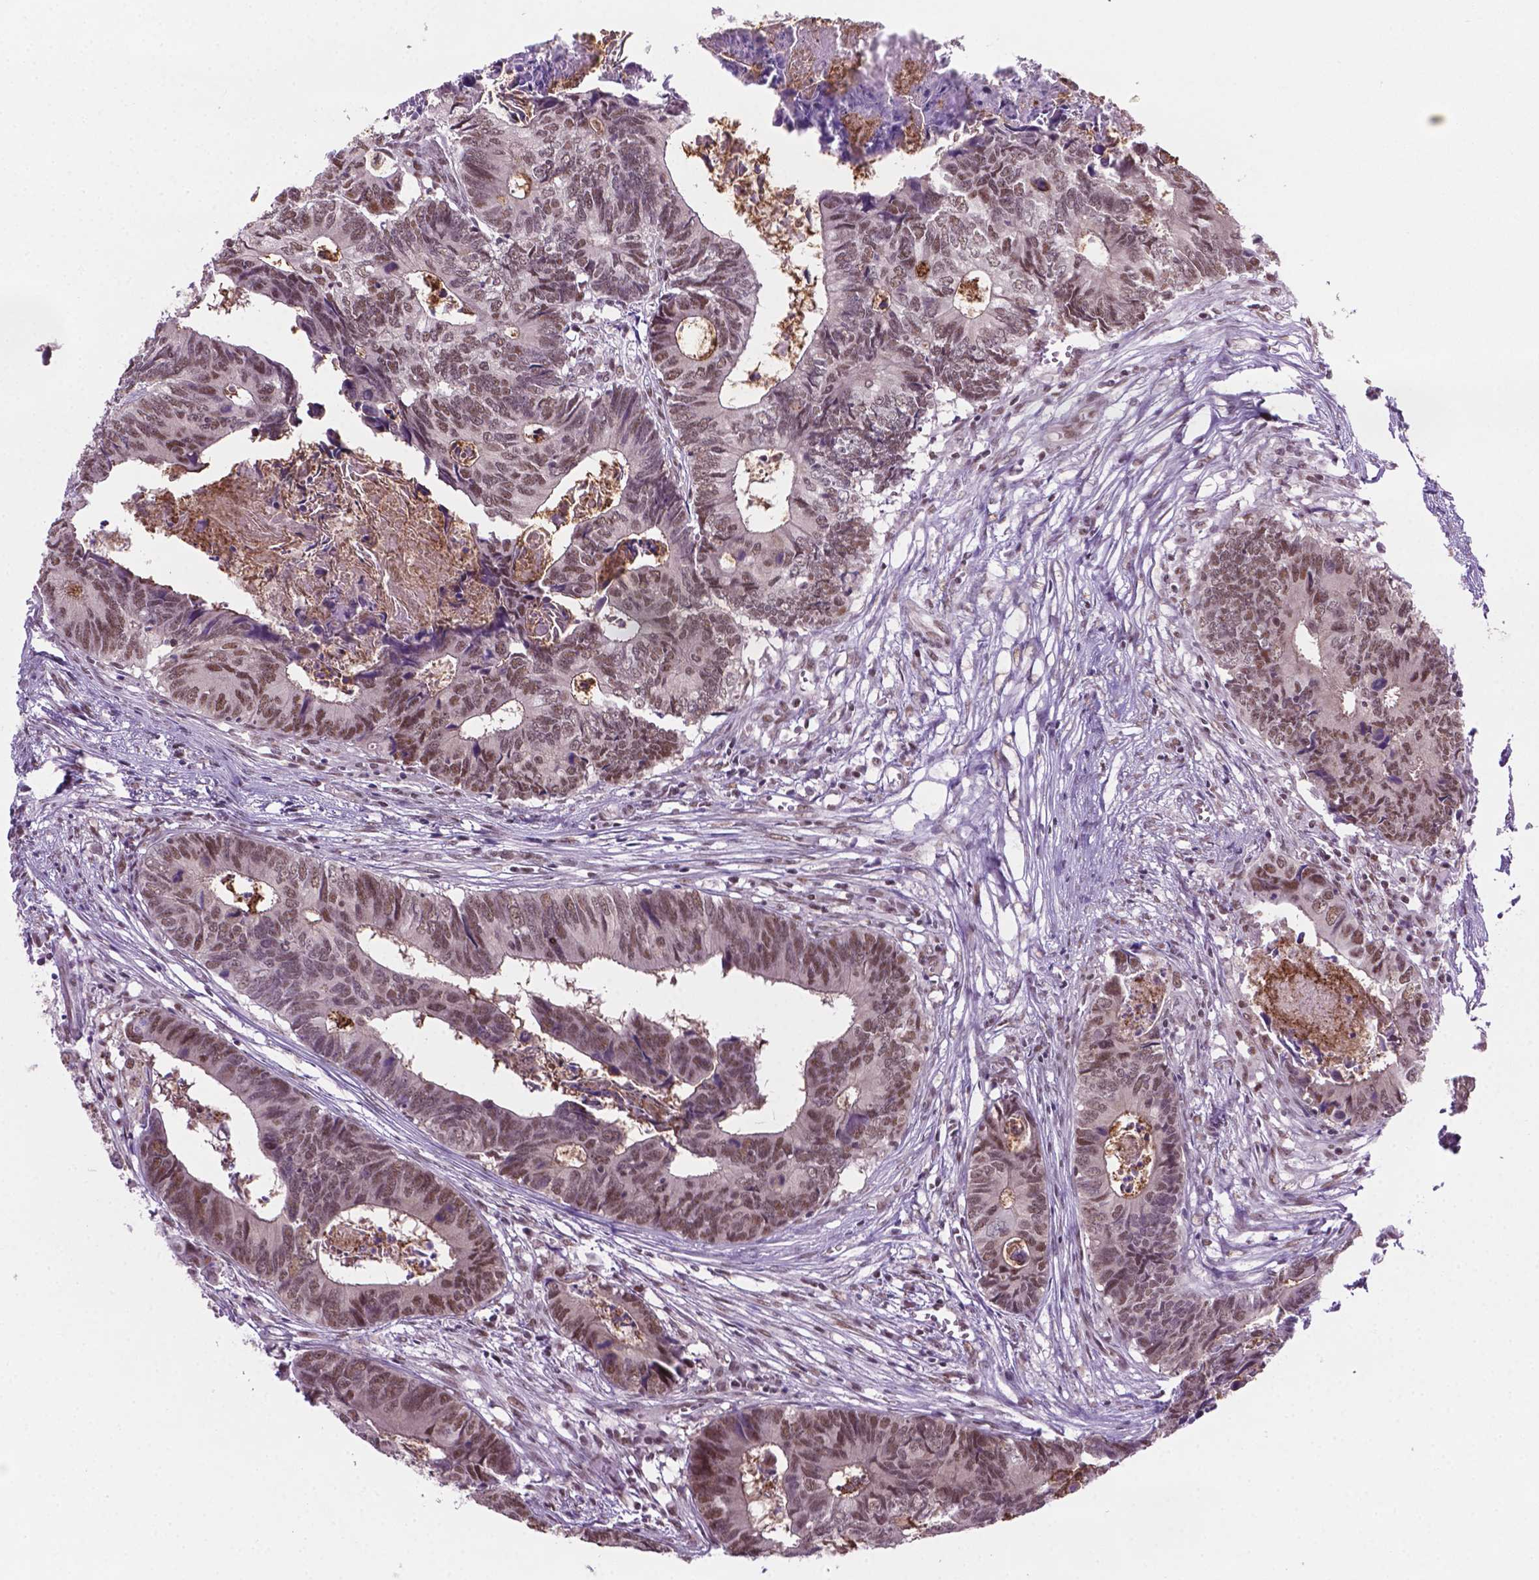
{"staining": {"intensity": "moderate", "quantity": ">75%", "location": "nuclear"}, "tissue": "colorectal cancer", "cell_type": "Tumor cells", "image_type": "cancer", "snomed": [{"axis": "morphology", "description": "Adenocarcinoma, NOS"}, {"axis": "topography", "description": "Colon"}], "caption": "This photomicrograph displays IHC staining of adenocarcinoma (colorectal), with medium moderate nuclear expression in approximately >75% of tumor cells.", "gene": "PHAX", "patient": {"sex": "female", "age": 82}}